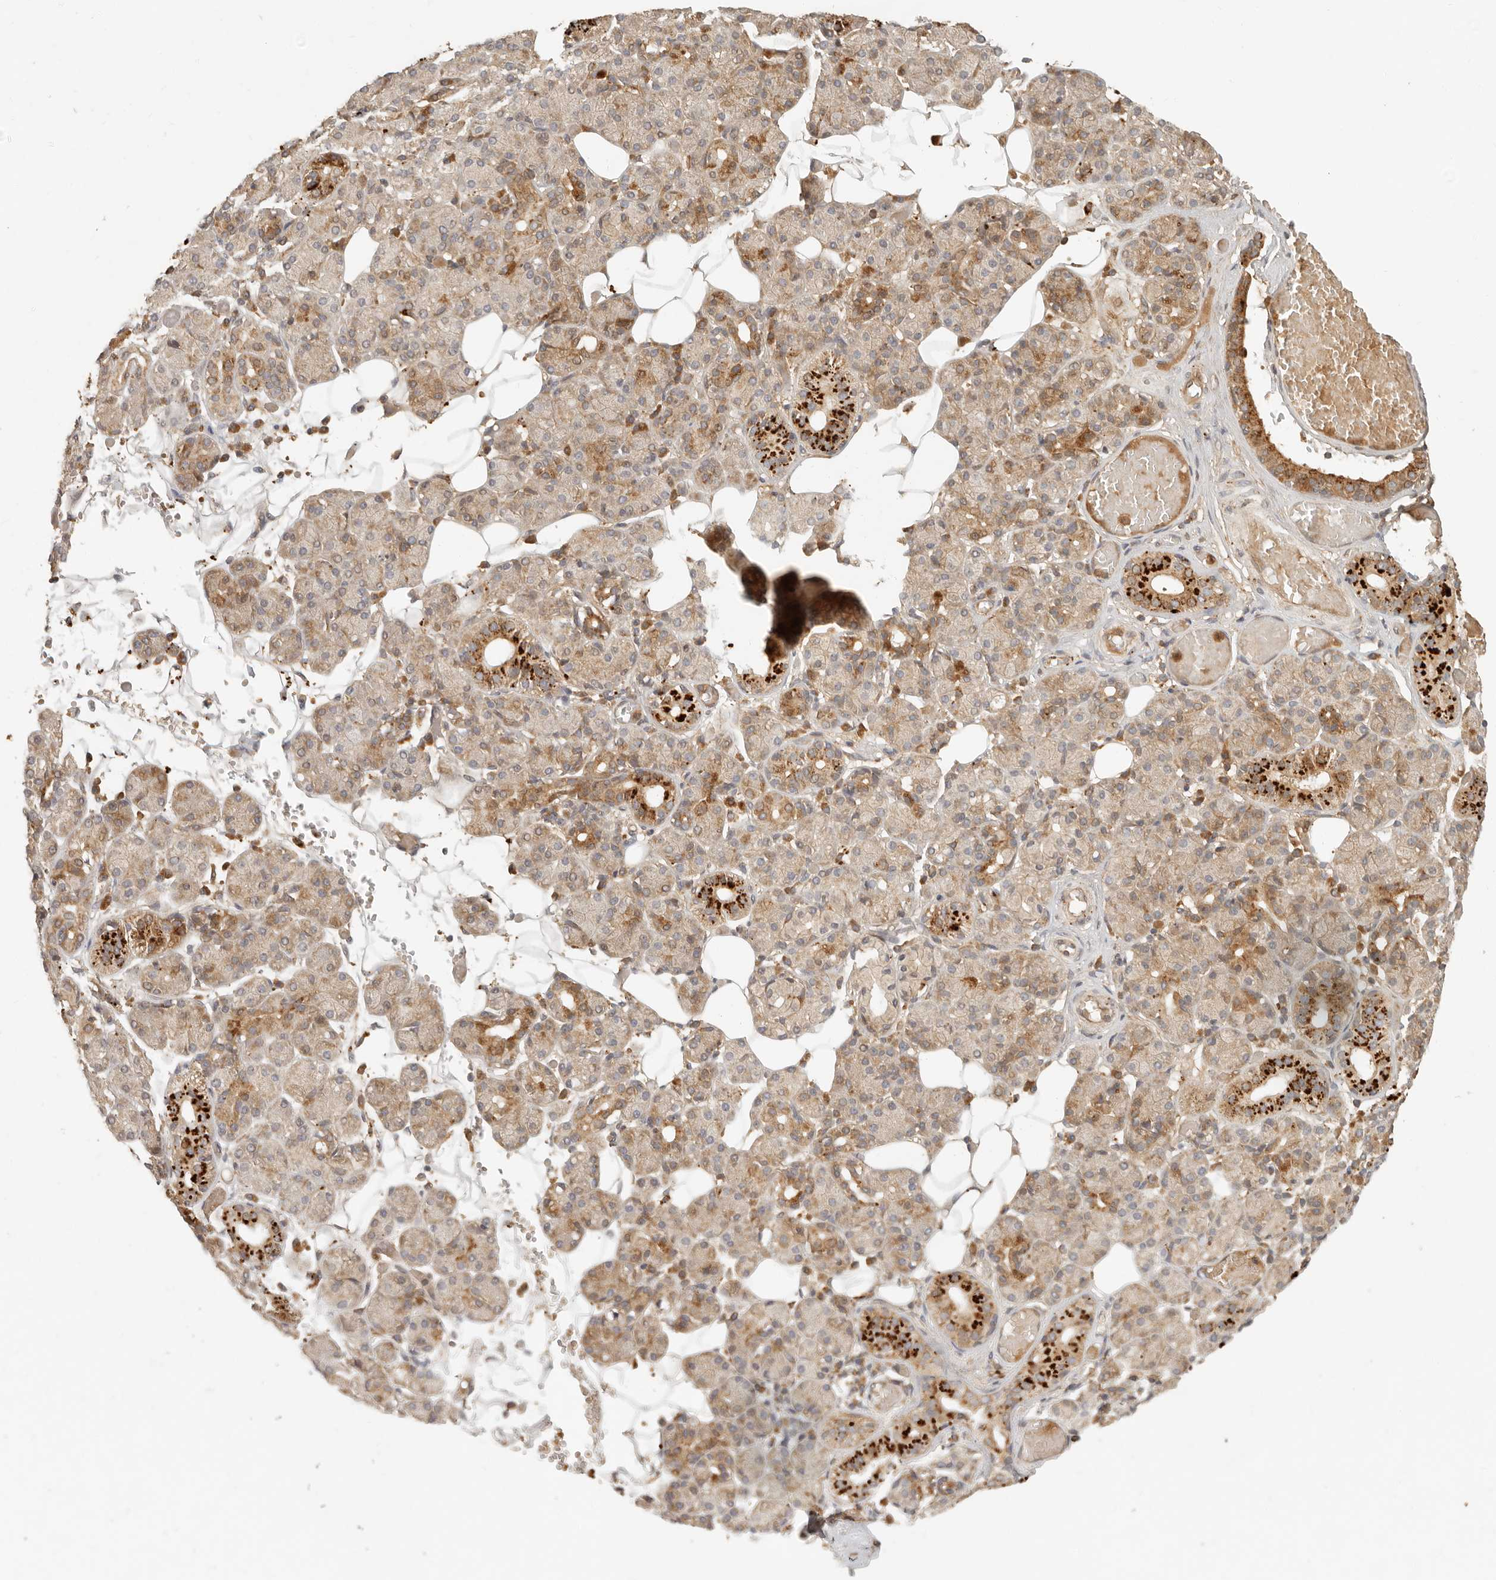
{"staining": {"intensity": "strong", "quantity": "<25%", "location": "cytoplasmic/membranous"}, "tissue": "salivary gland", "cell_type": "Glandular cells", "image_type": "normal", "snomed": [{"axis": "morphology", "description": "Normal tissue, NOS"}, {"axis": "topography", "description": "Salivary gland"}], "caption": "Salivary gland stained with DAB immunohistochemistry (IHC) exhibits medium levels of strong cytoplasmic/membranous expression in approximately <25% of glandular cells.", "gene": "ANKRD61", "patient": {"sex": "male", "age": 63}}